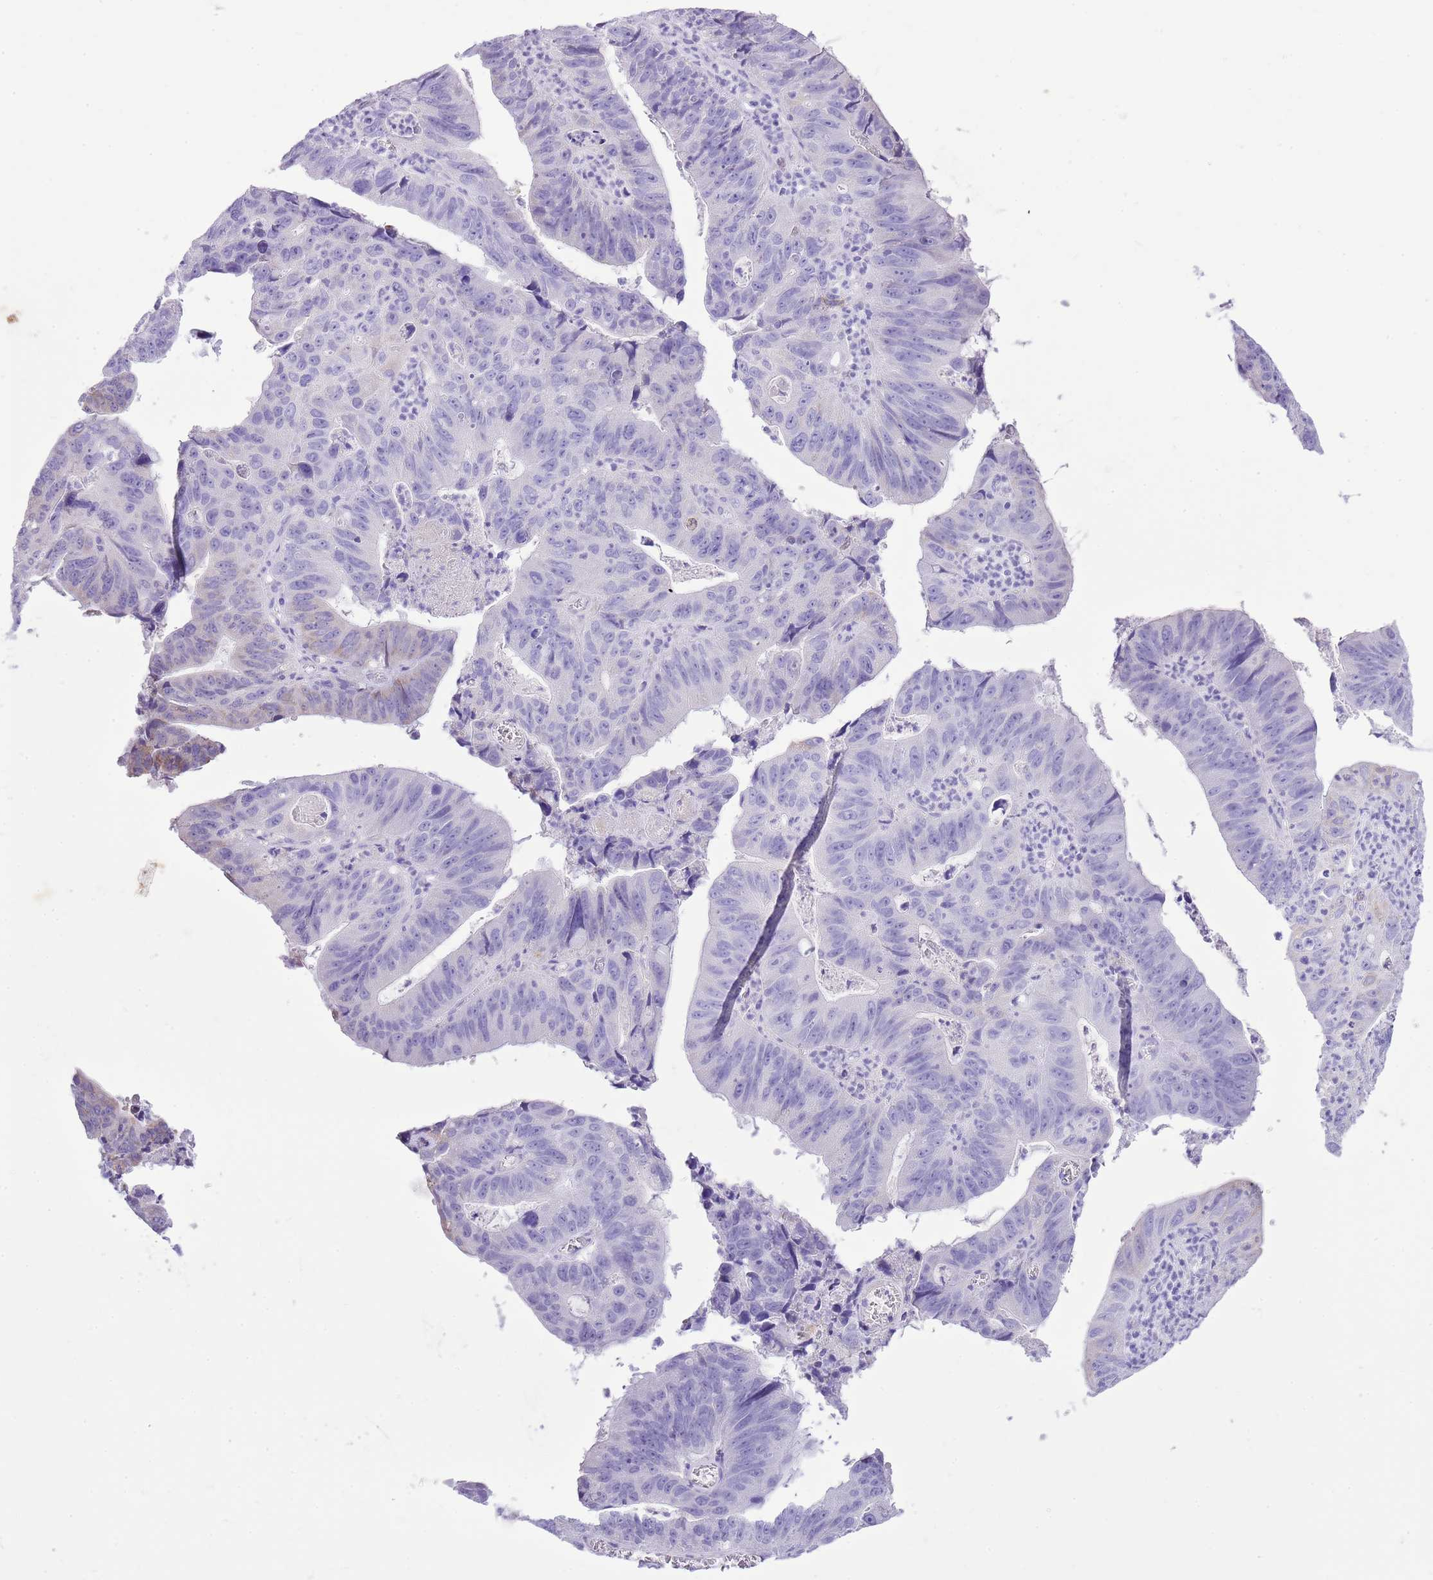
{"staining": {"intensity": "negative", "quantity": "none", "location": "none"}, "tissue": "stomach cancer", "cell_type": "Tumor cells", "image_type": "cancer", "snomed": [{"axis": "morphology", "description": "Adenocarcinoma, NOS"}, {"axis": "topography", "description": "Stomach"}], "caption": "Immunohistochemistry (IHC) image of neoplastic tissue: human stomach adenocarcinoma stained with DAB (3,3'-diaminobenzidine) demonstrates no significant protein expression in tumor cells.", "gene": "AAR2", "patient": {"sex": "male", "age": 59}}